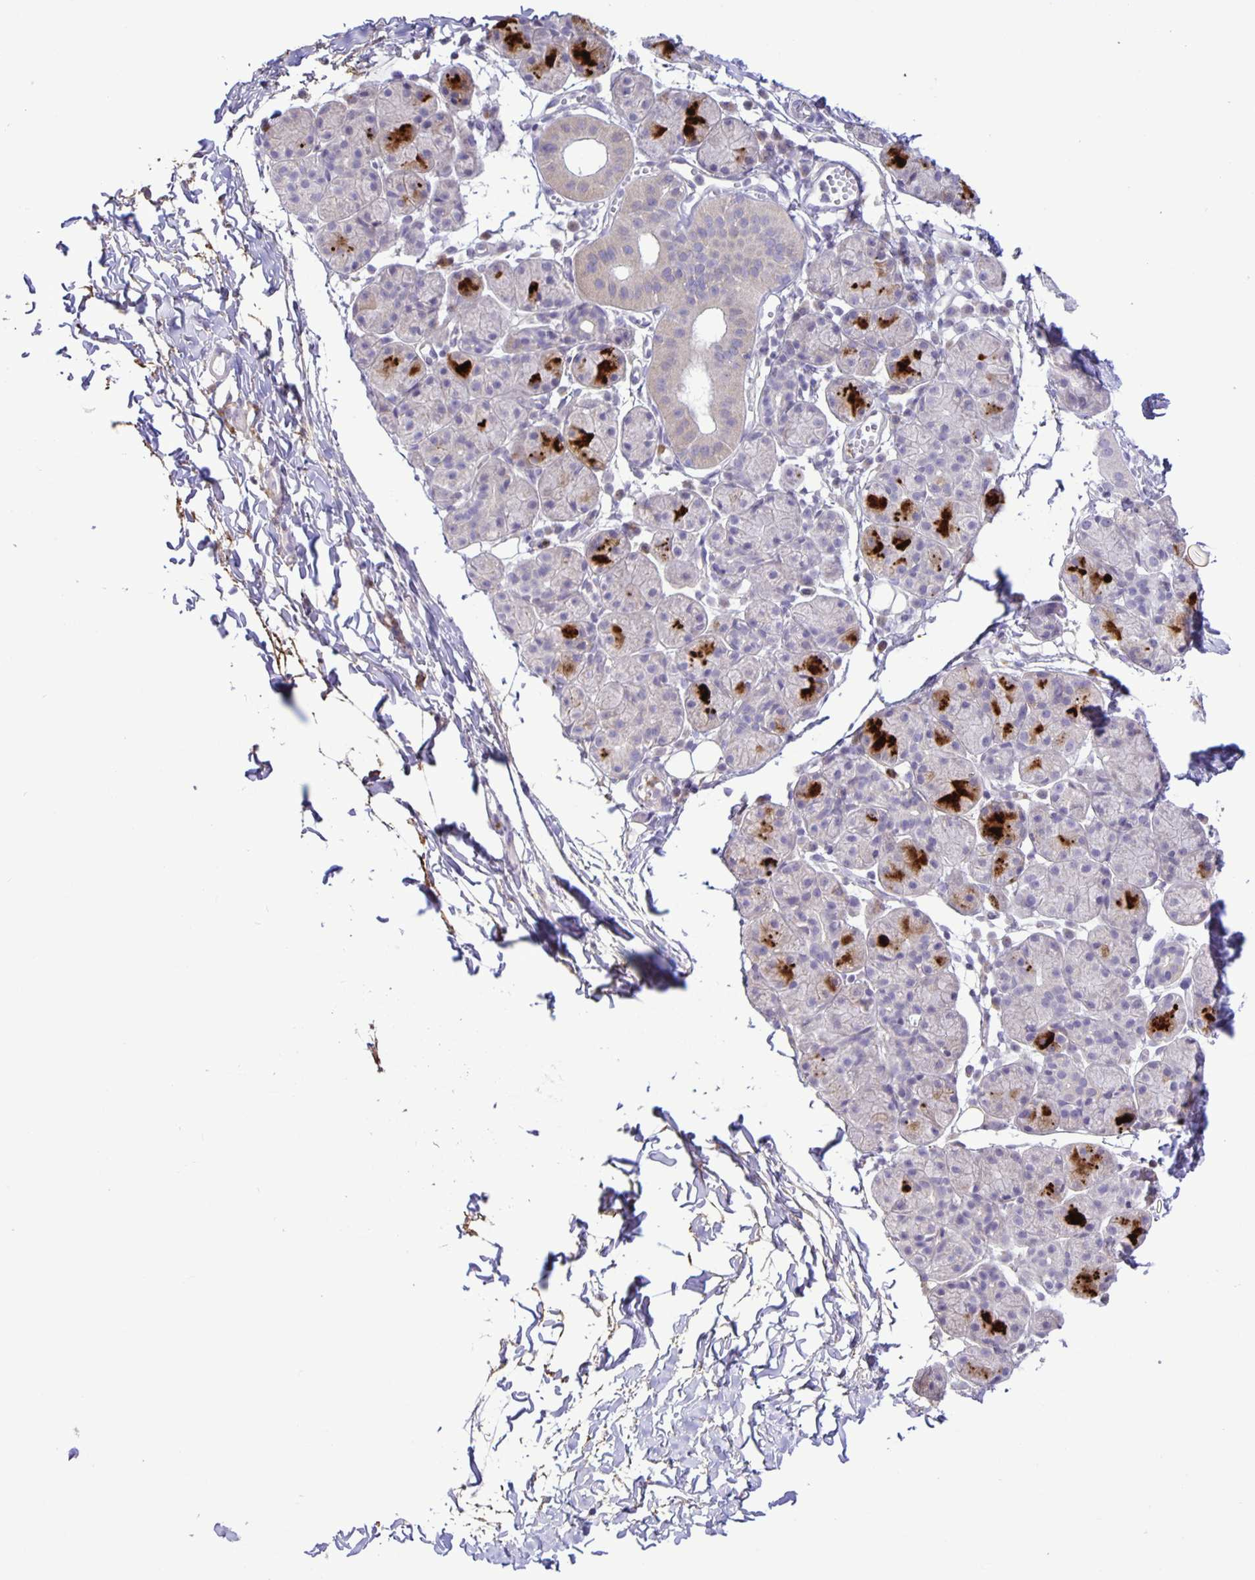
{"staining": {"intensity": "strong", "quantity": "<25%", "location": "cytoplasmic/membranous"}, "tissue": "salivary gland", "cell_type": "Glandular cells", "image_type": "normal", "snomed": [{"axis": "morphology", "description": "Normal tissue, NOS"}, {"axis": "morphology", "description": "Inflammation, NOS"}, {"axis": "topography", "description": "Lymph node"}, {"axis": "topography", "description": "Salivary gland"}], "caption": "Strong cytoplasmic/membranous staining for a protein is present in approximately <25% of glandular cells of unremarkable salivary gland using immunohistochemistry (IHC).", "gene": "ADCK1", "patient": {"sex": "male", "age": 3}}